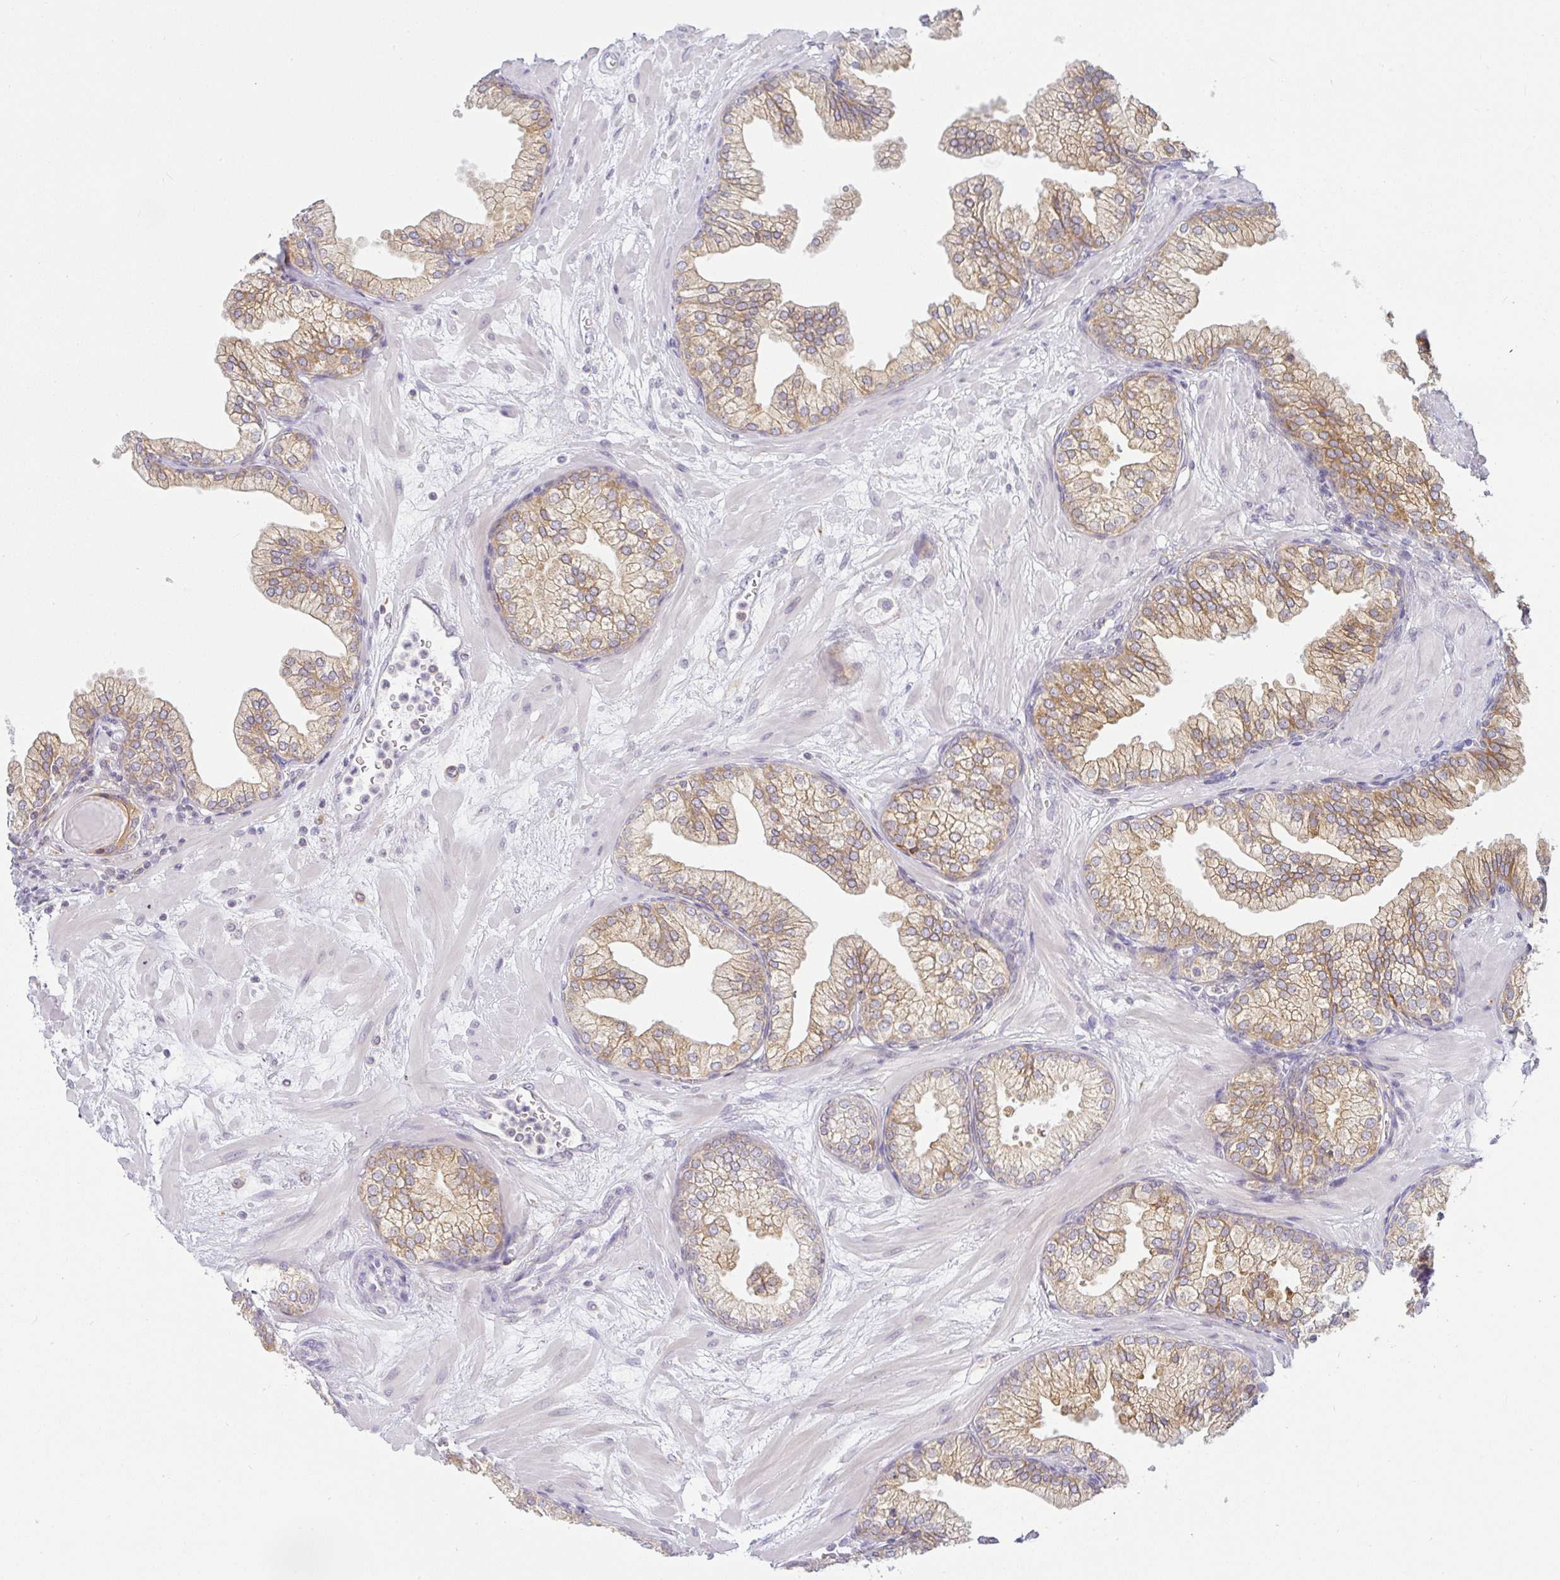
{"staining": {"intensity": "moderate", "quantity": "25%-75%", "location": "cytoplasmic/membranous"}, "tissue": "prostate", "cell_type": "Glandular cells", "image_type": "normal", "snomed": [{"axis": "morphology", "description": "Normal tissue, NOS"}, {"axis": "topography", "description": "Prostate"}, {"axis": "topography", "description": "Peripheral nerve tissue"}], "caption": "Protein staining exhibits moderate cytoplasmic/membranous staining in approximately 25%-75% of glandular cells in benign prostate. Immunohistochemistry stains the protein in brown and the nuclei are stained blue.", "gene": "DERL2", "patient": {"sex": "male", "age": 61}}